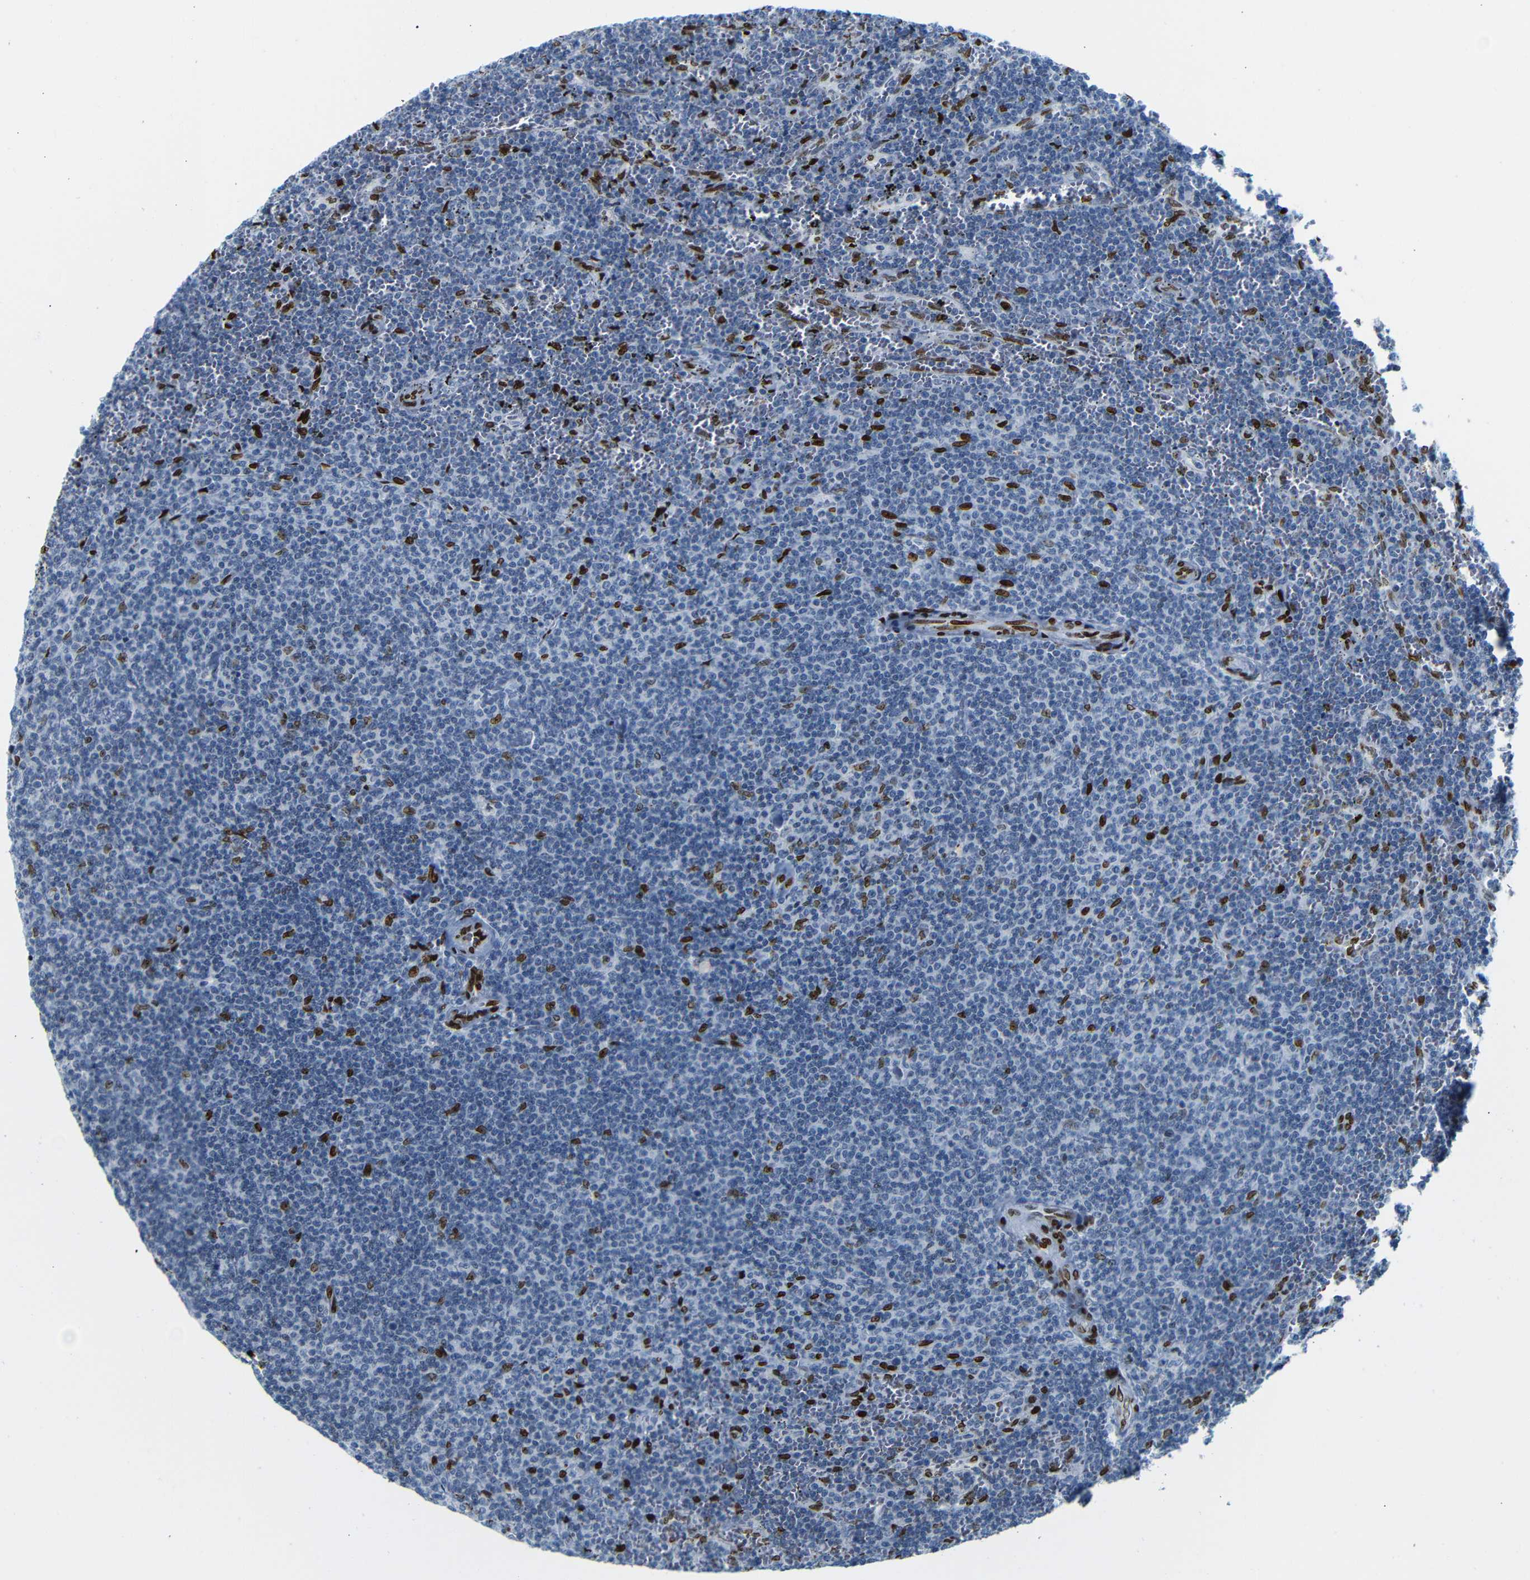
{"staining": {"intensity": "negative", "quantity": "none", "location": "none"}, "tissue": "lymphoma", "cell_type": "Tumor cells", "image_type": "cancer", "snomed": [{"axis": "morphology", "description": "Malignant lymphoma, non-Hodgkin's type, Low grade"}, {"axis": "topography", "description": "Spleen"}], "caption": "Tumor cells are negative for protein expression in human lymphoma.", "gene": "NPIPB15", "patient": {"sex": "female", "age": 50}}